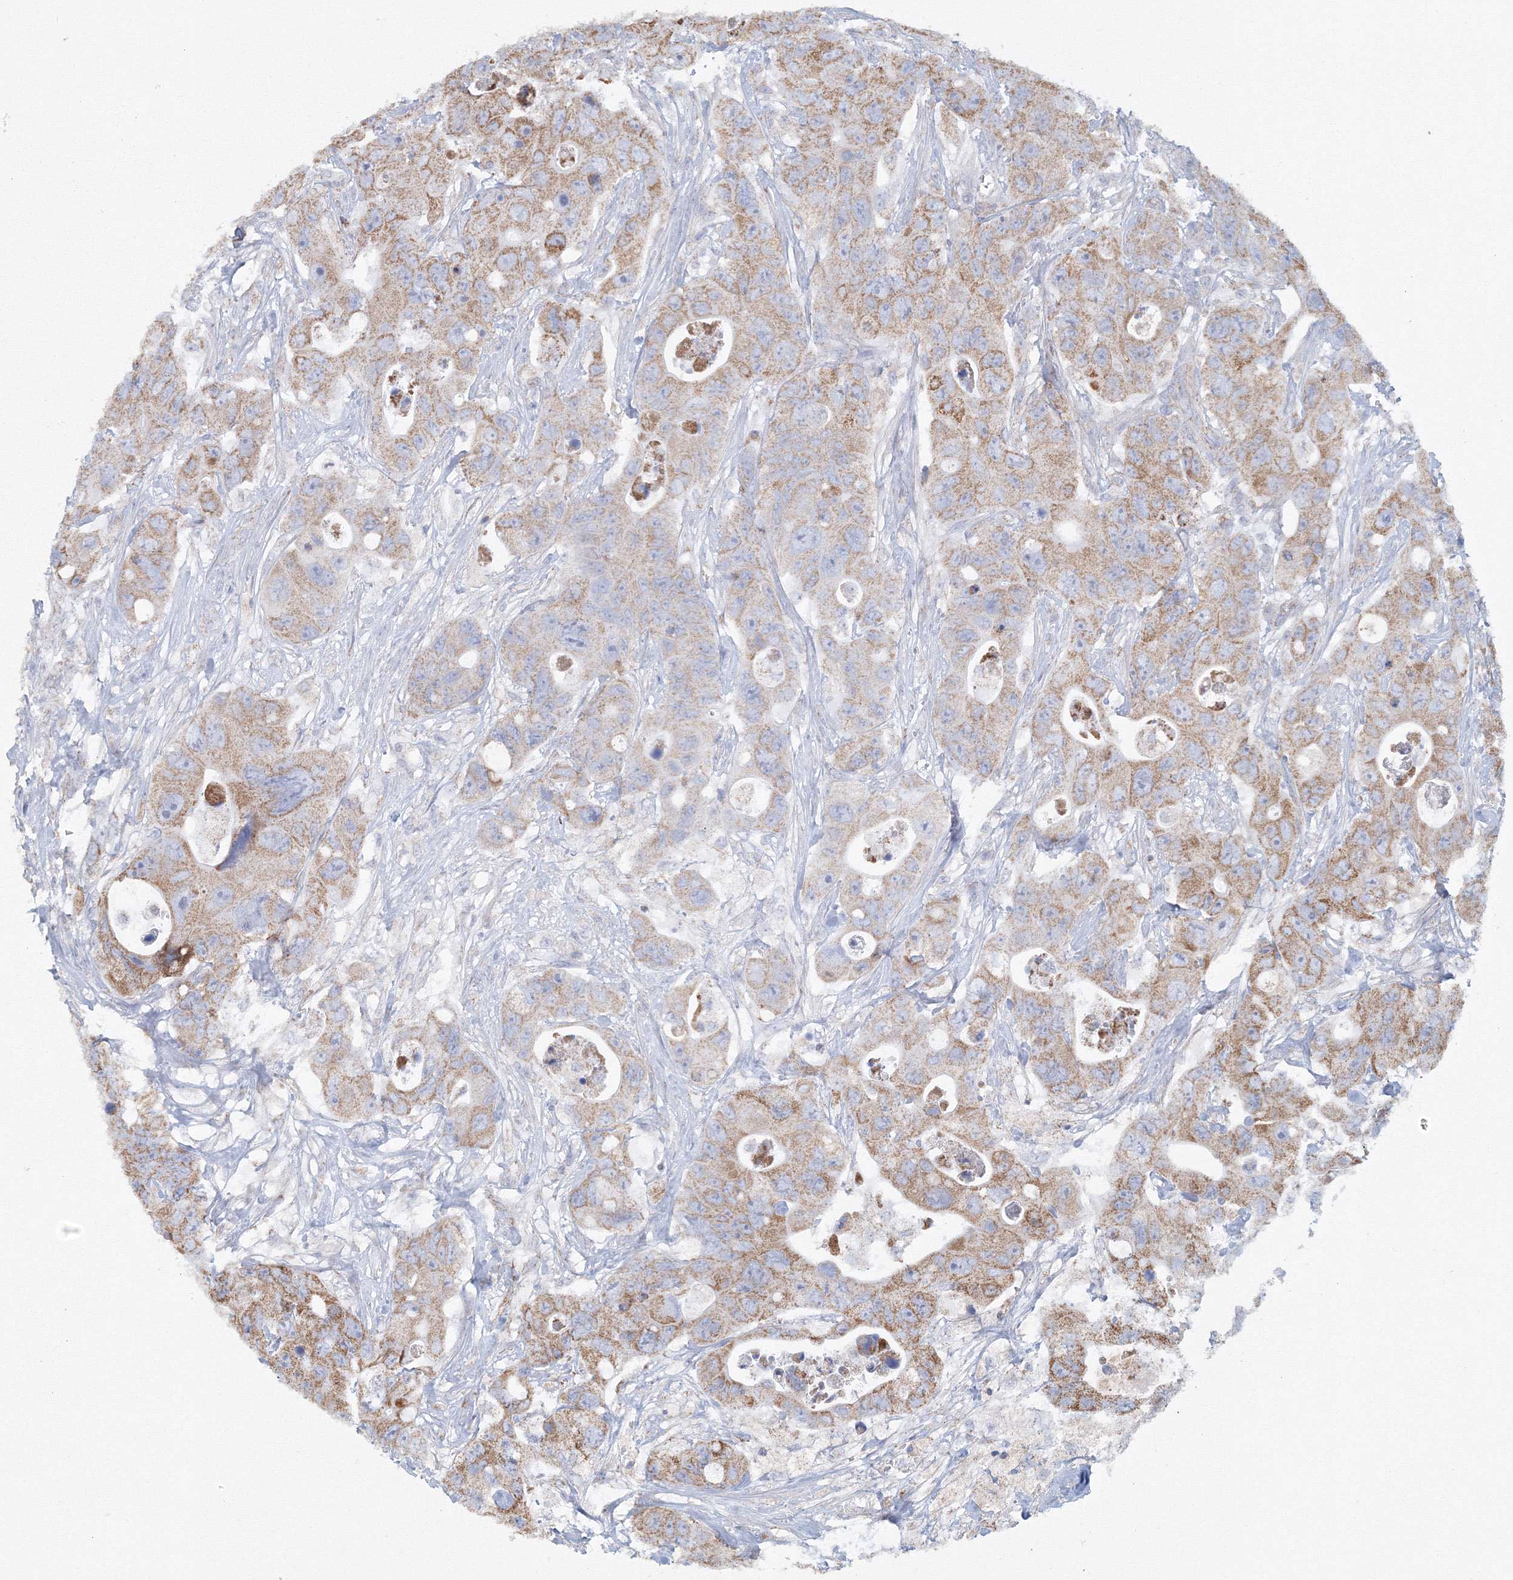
{"staining": {"intensity": "moderate", "quantity": "25%-75%", "location": "cytoplasmic/membranous"}, "tissue": "colorectal cancer", "cell_type": "Tumor cells", "image_type": "cancer", "snomed": [{"axis": "morphology", "description": "Adenocarcinoma, NOS"}, {"axis": "topography", "description": "Colon"}], "caption": "Brown immunohistochemical staining in human colorectal cancer (adenocarcinoma) reveals moderate cytoplasmic/membranous expression in about 25%-75% of tumor cells.", "gene": "GRPEL1", "patient": {"sex": "female", "age": 46}}